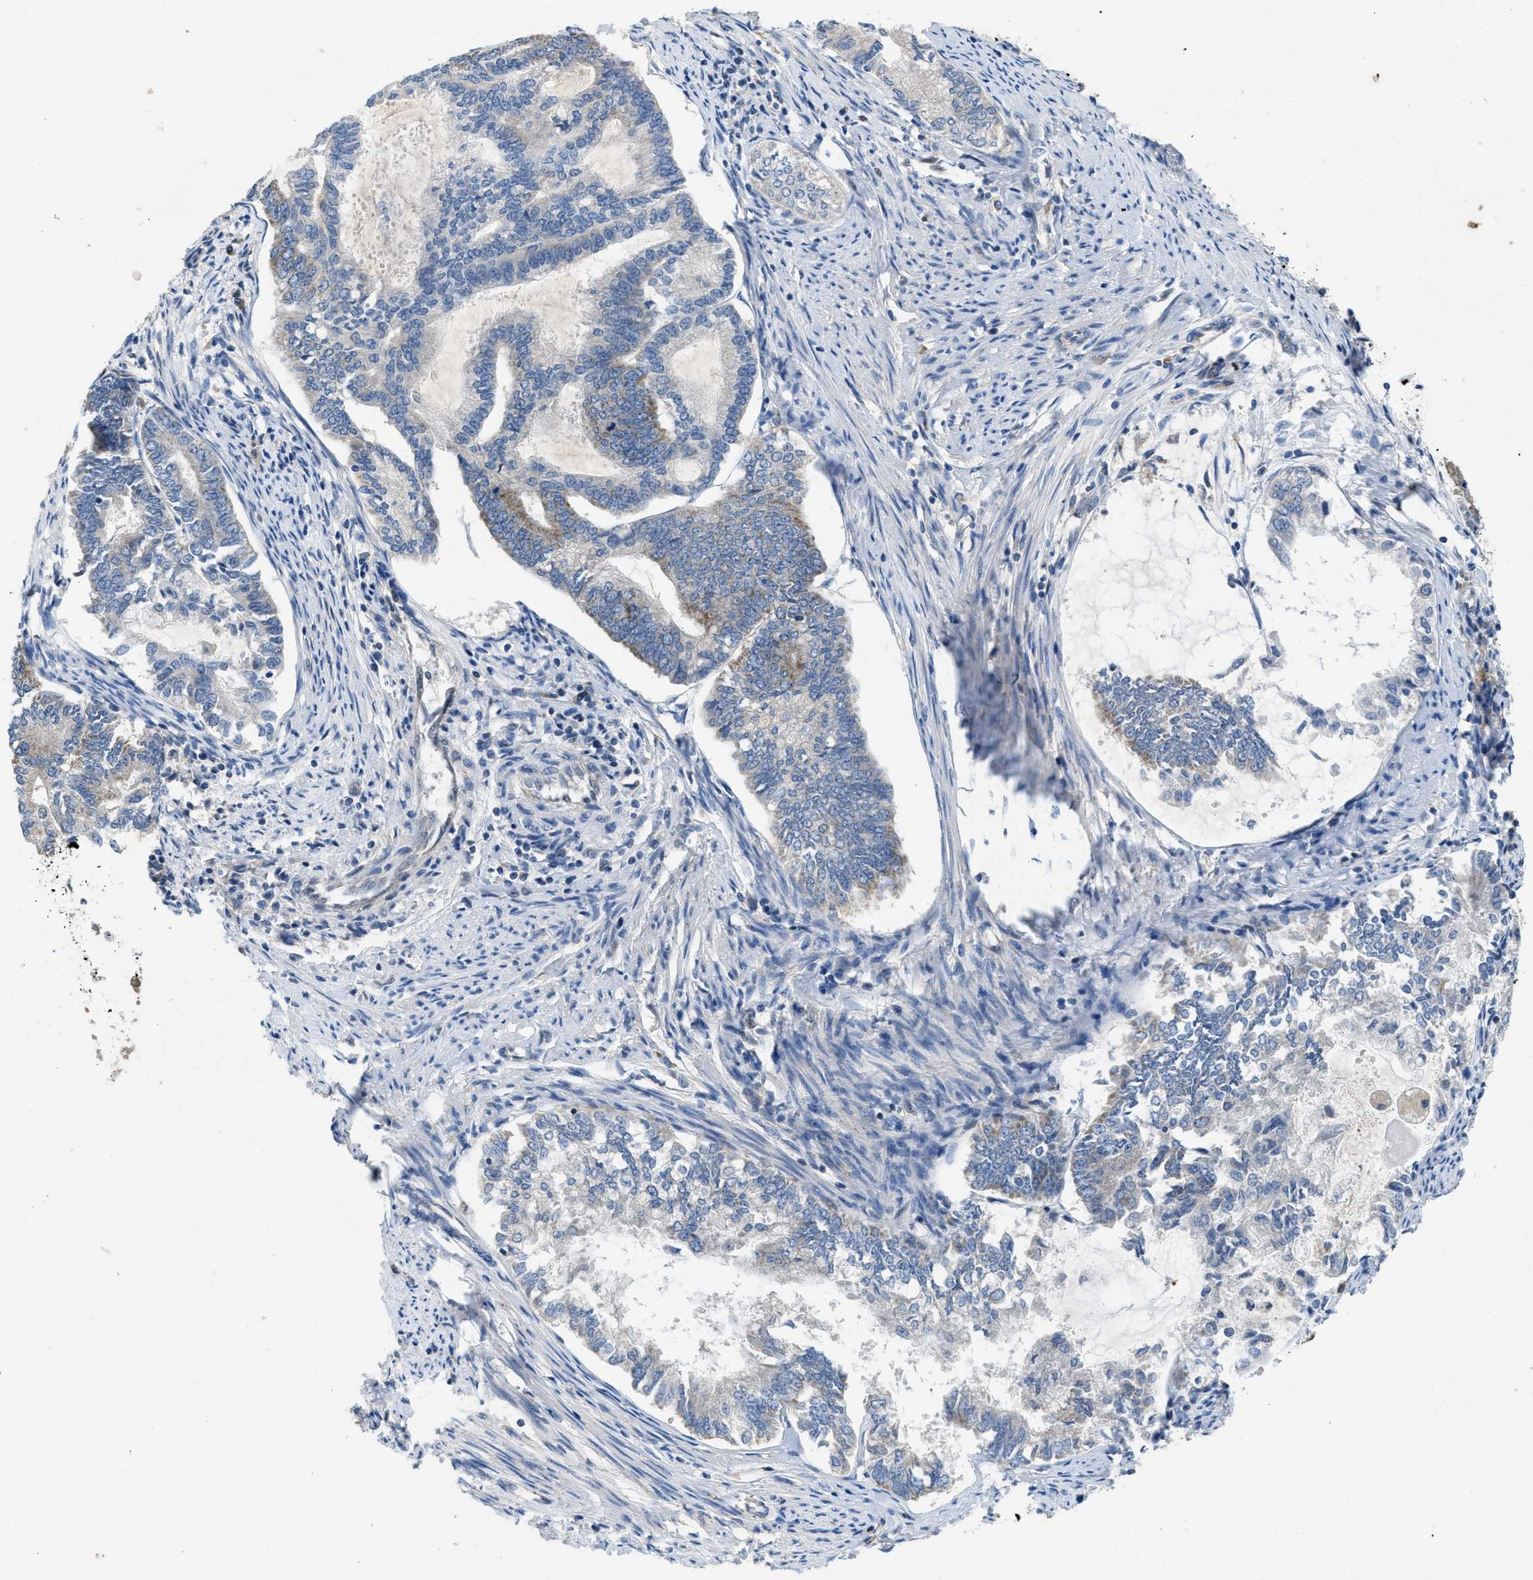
{"staining": {"intensity": "moderate", "quantity": "<25%", "location": "cytoplasmic/membranous"}, "tissue": "endometrial cancer", "cell_type": "Tumor cells", "image_type": "cancer", "snomed": [{"axis": "morphology", "description": "Adenocarcinoma, NOS"}, {"axis": "topography", "description": "Endometrium"}], "caption": "Moderate cytoplasmic/membranous protein expression is identified in approximately <25% of tumor cells in endometrial cancer. The staining was performed using DAB (3,3'-diaminobenzidine) to visualize the protein expression in brown, while the nuclei were stained in blue with hematoxylin (Magnification: 20x).", "gene": "PNKD", "patient": {"sex": "female", "age": 86}}